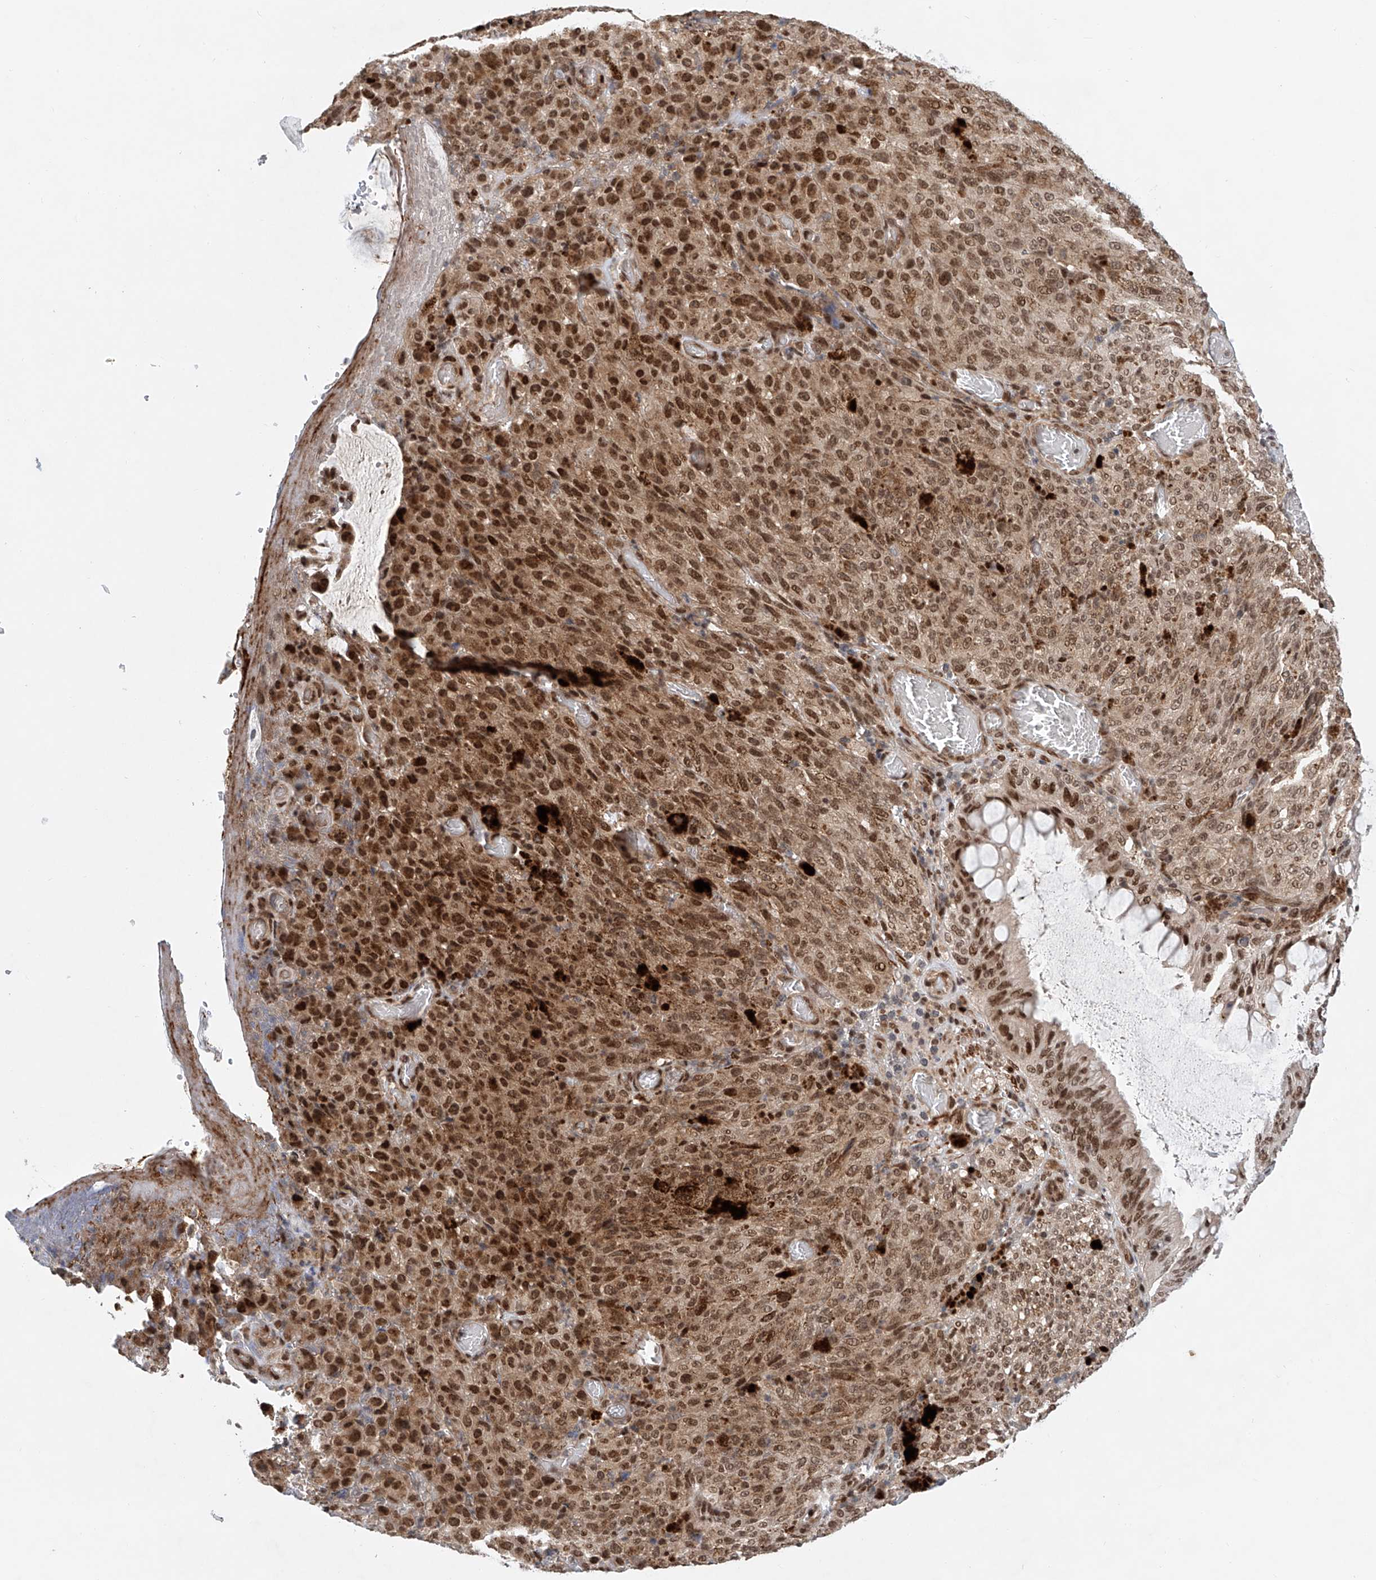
{"staining": {"intensity": "strong", "quantity": ">75%", "location": "cytoplasmic/membranous,nuclear"}, "tissue": "melanoma", "cell_type": "Tumor cells", "image_type": "cancer", "snomed": [{"axis": "morphology", "description": "Malignant melanoma, NOS"}, {"axis": "topography", "description": "Rectum"}], "caption": "Malignant melanoma stained with a brown dye displays strong cytoplasmic/membranous and nuclear positive staining in about >75% of tumor cells.", "gene": "ZNF470", "patient": {"sex": "female", "age": 81}}